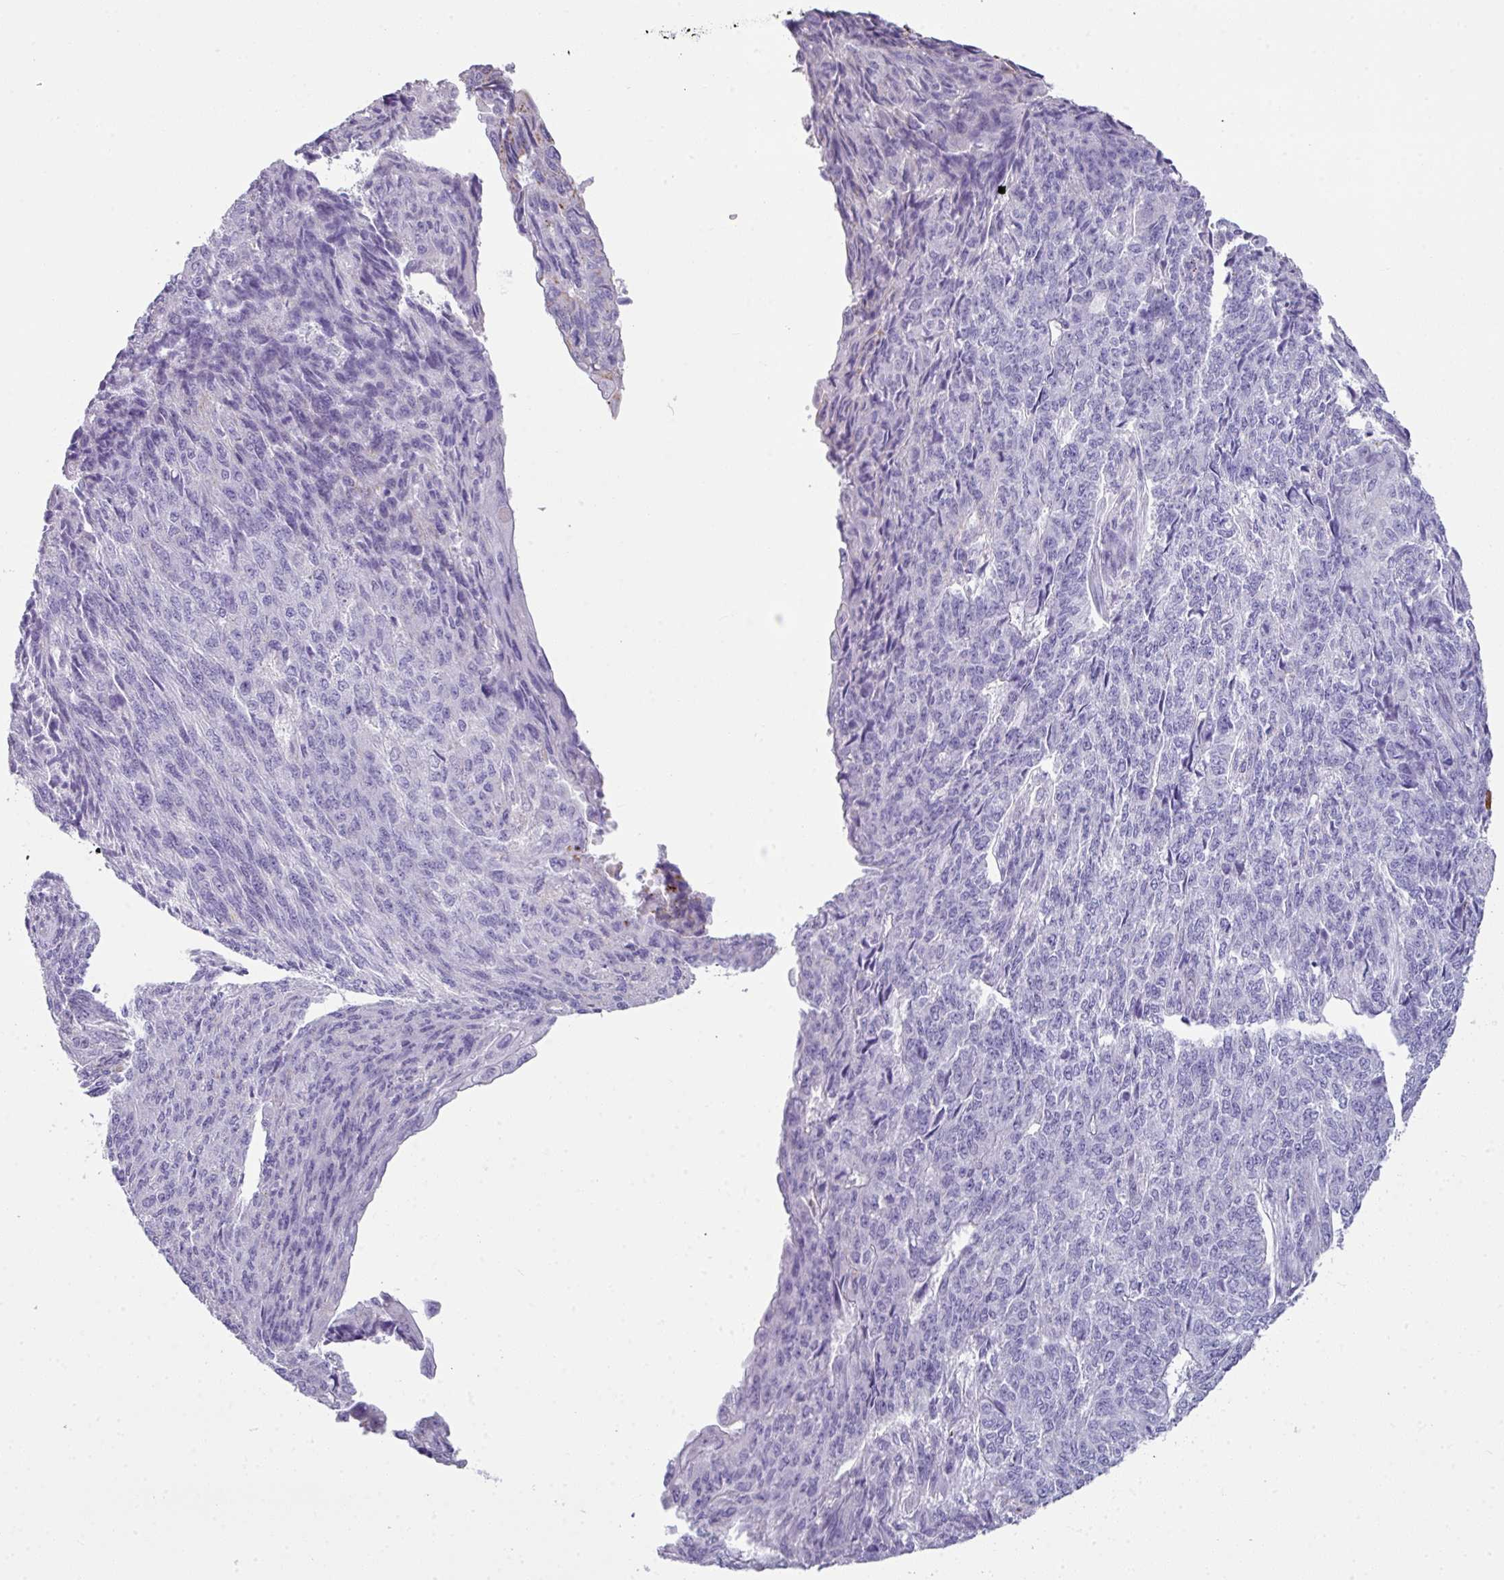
{"staining": {"intensity": "moderate", "quantity": "<25%", "location": "cytoplasmic/membranous"}, "tissue": "endometrial cancer", "cell_type": "Tumor cells", "image_type": "cancer", "snomed": [{"axis": "morphology", "description": "Adenocarcinoma, NOS"}, {"axis": "topography", "description": "Endometrium"}], "caption": "Approximately <25% of tumor cells in endometrial cancer display moderate cytoplasmic/membranous protein expression as visualized by brown immunohistochemical staining.", "gene": "ZNF568", "patient": {"sex": "female", "age": 32}}